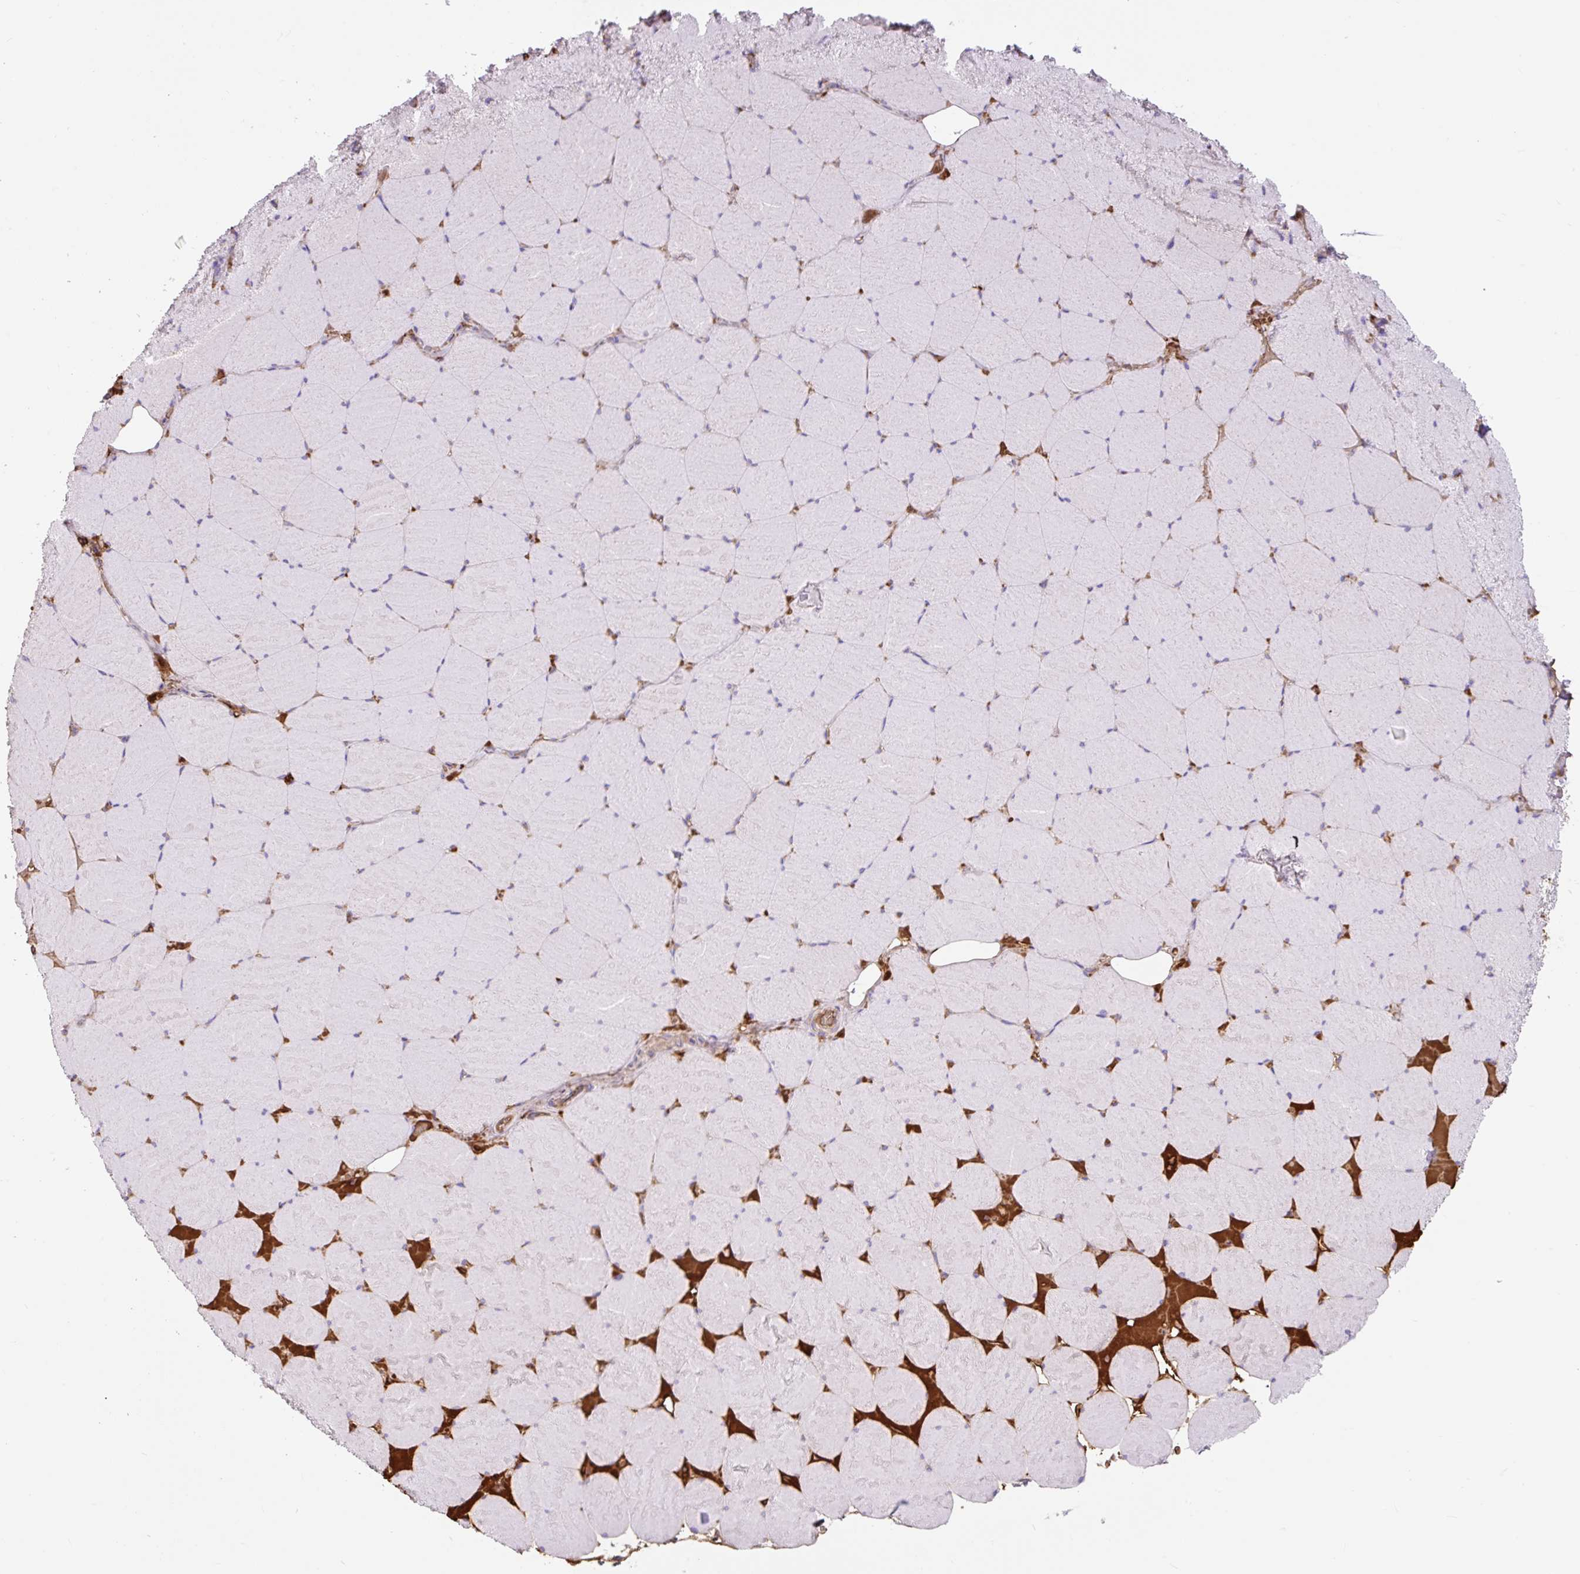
{"staining": {"intensity": "negative", "quantity": "none", "location": "none"}, "tissue": "skeletal muscle", "cell_type": "Myocytes", "image_type": "normal", "snomed": [{"axis": "morphology", "description": "Normal tissue, NOS"}, {"axis": "topography", "description": "Skeletal muscle"}, {"axis": "topography", "description": "Head-Neck"}], "caption": "This is an IHC histopathology image of benign skeletal muscle. There is no expression in myocytes.", "gene": "HIP1R", "patient": {"sex": "male", "age": 66}}